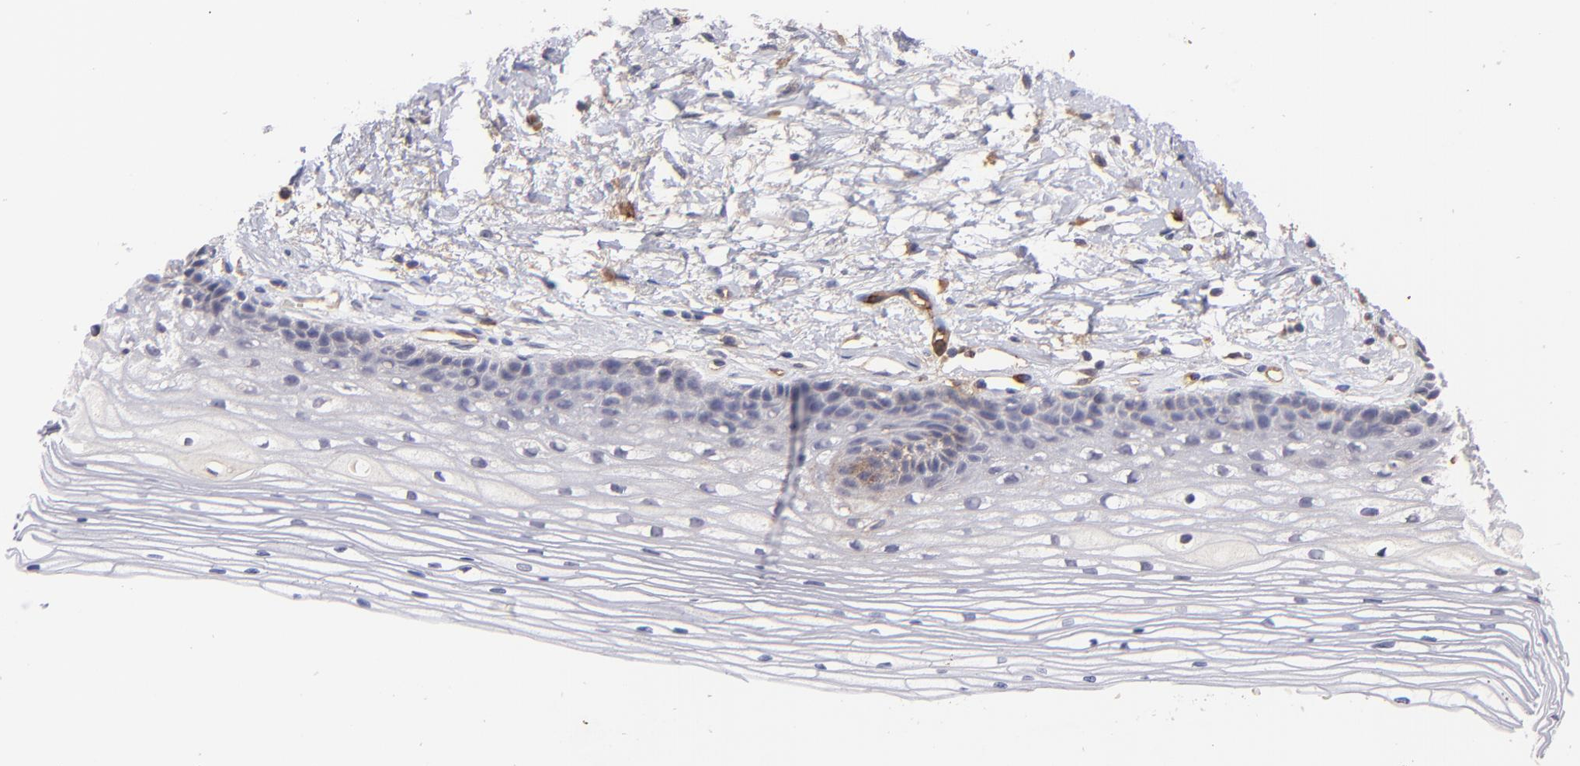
{"staining": {"intensity": "negative", "quantity": "none", "location": "none"}, "tissue": "cervix", "cell_type": "Glandular cells", "image_type": "normal", "snomed": [{"axis": "morphology", "description": "Normal tissue, NOS"}, {"axis": "topography", "description": "Cervix"}], "caption": "DAB (3,3'-diaminobenzidine) immunohistochemical staining of normal human cervix demonstrates no significant staining in glandular cells. (Immunohistochemistry (ihc), brightfield microscopy, high magnification).", "gene": "ICAM1", "patient": {"sex": "female", "age": 77}}